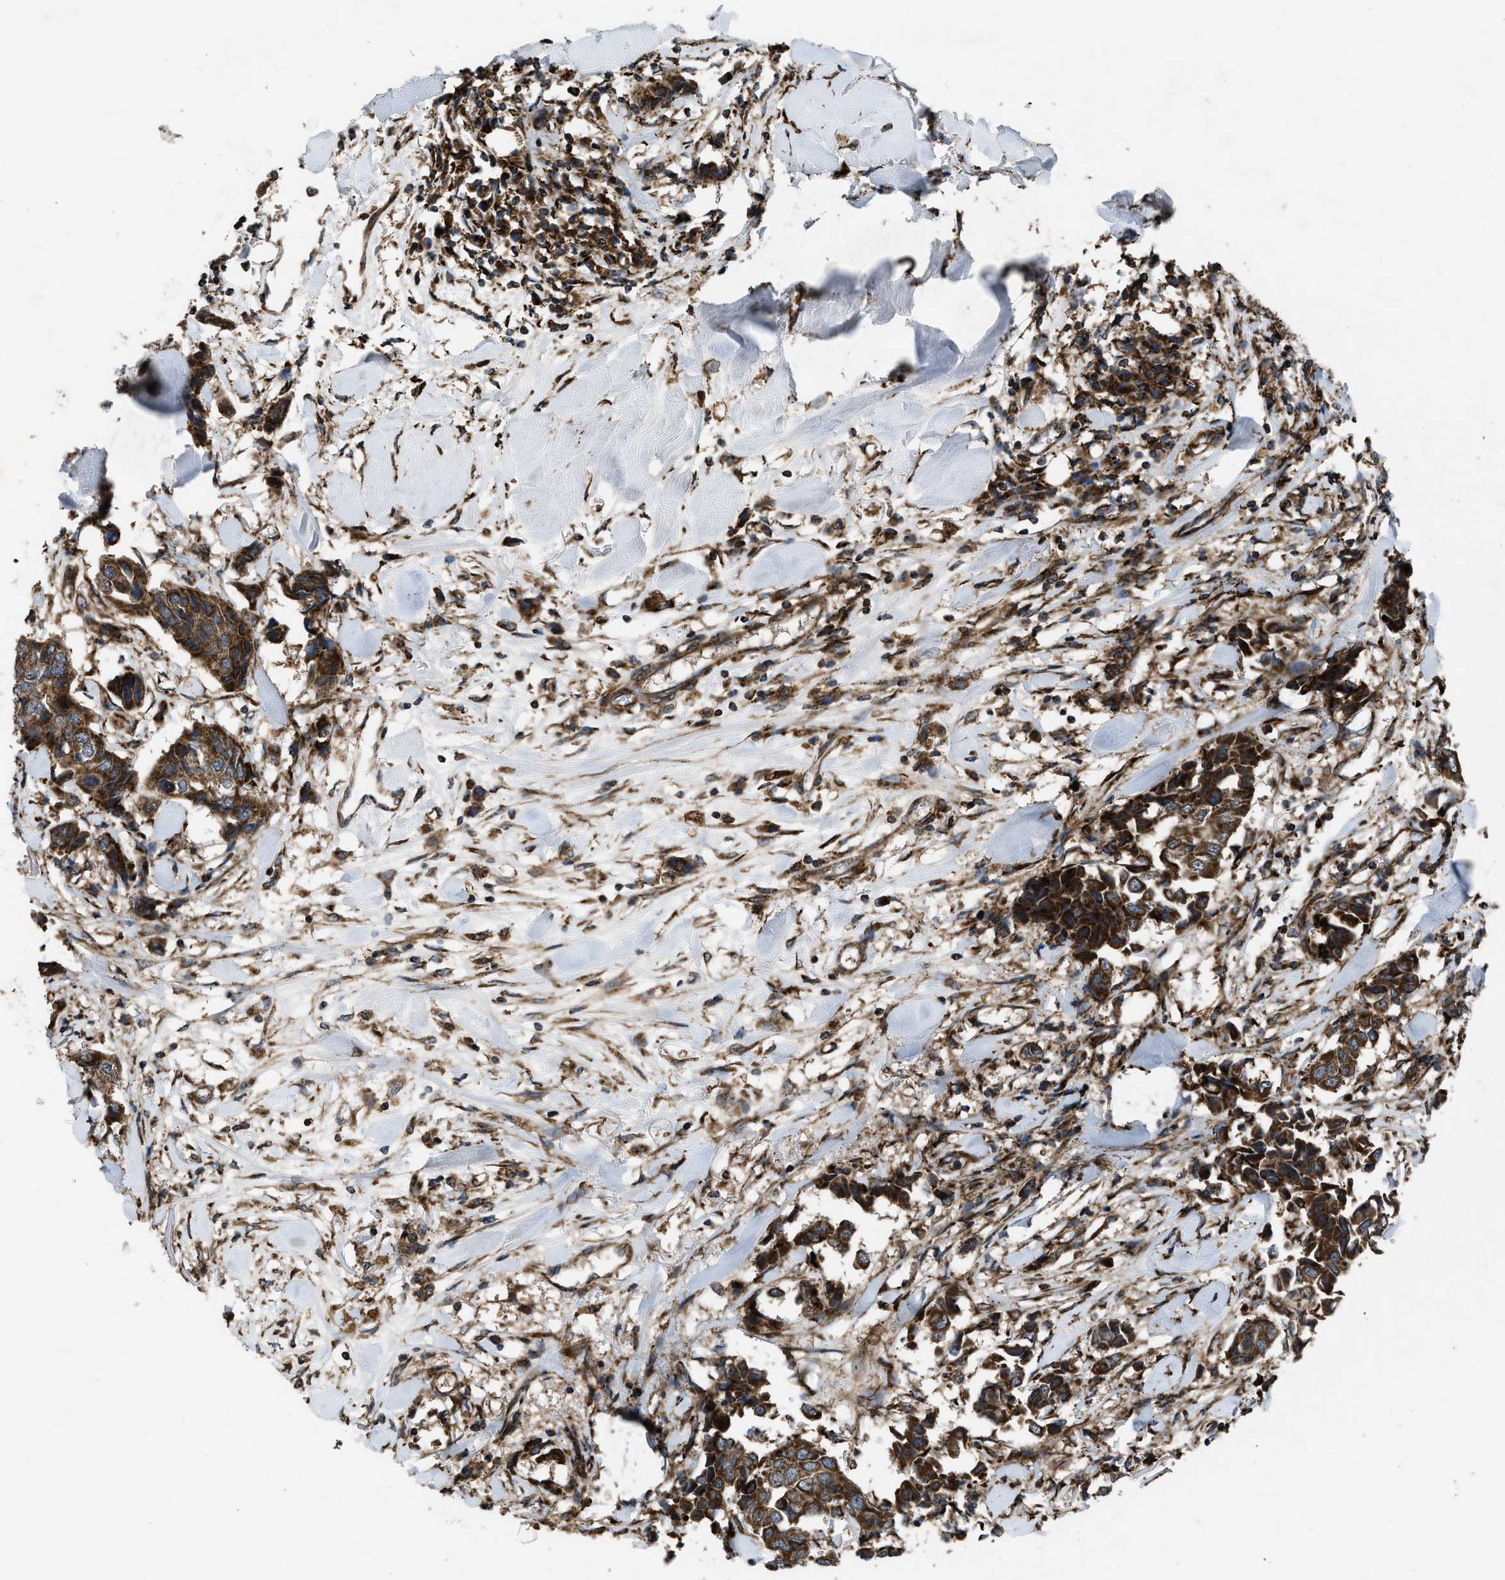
{"staining": {"intensity": "strong", "quantity": ">75%", "location": "cytoplasmic/membranous"}, "tissue": "breast cancer", "cell_type": "Tumor cells", "image_type": "cancer", "snomed": [{"axis": "morphology", "description": "Duct carcinoma"}, {"axis": "topography", "description": "Breast"}], "caption": "Protein expression analysis of human breast cancer (invasive ductal carcinoma) reveals strong cytoplasmic/membranous staining in approximately >75% of tumor cells.", "gene": "PER3", "patient": {"sex": "female", "age": 80}}